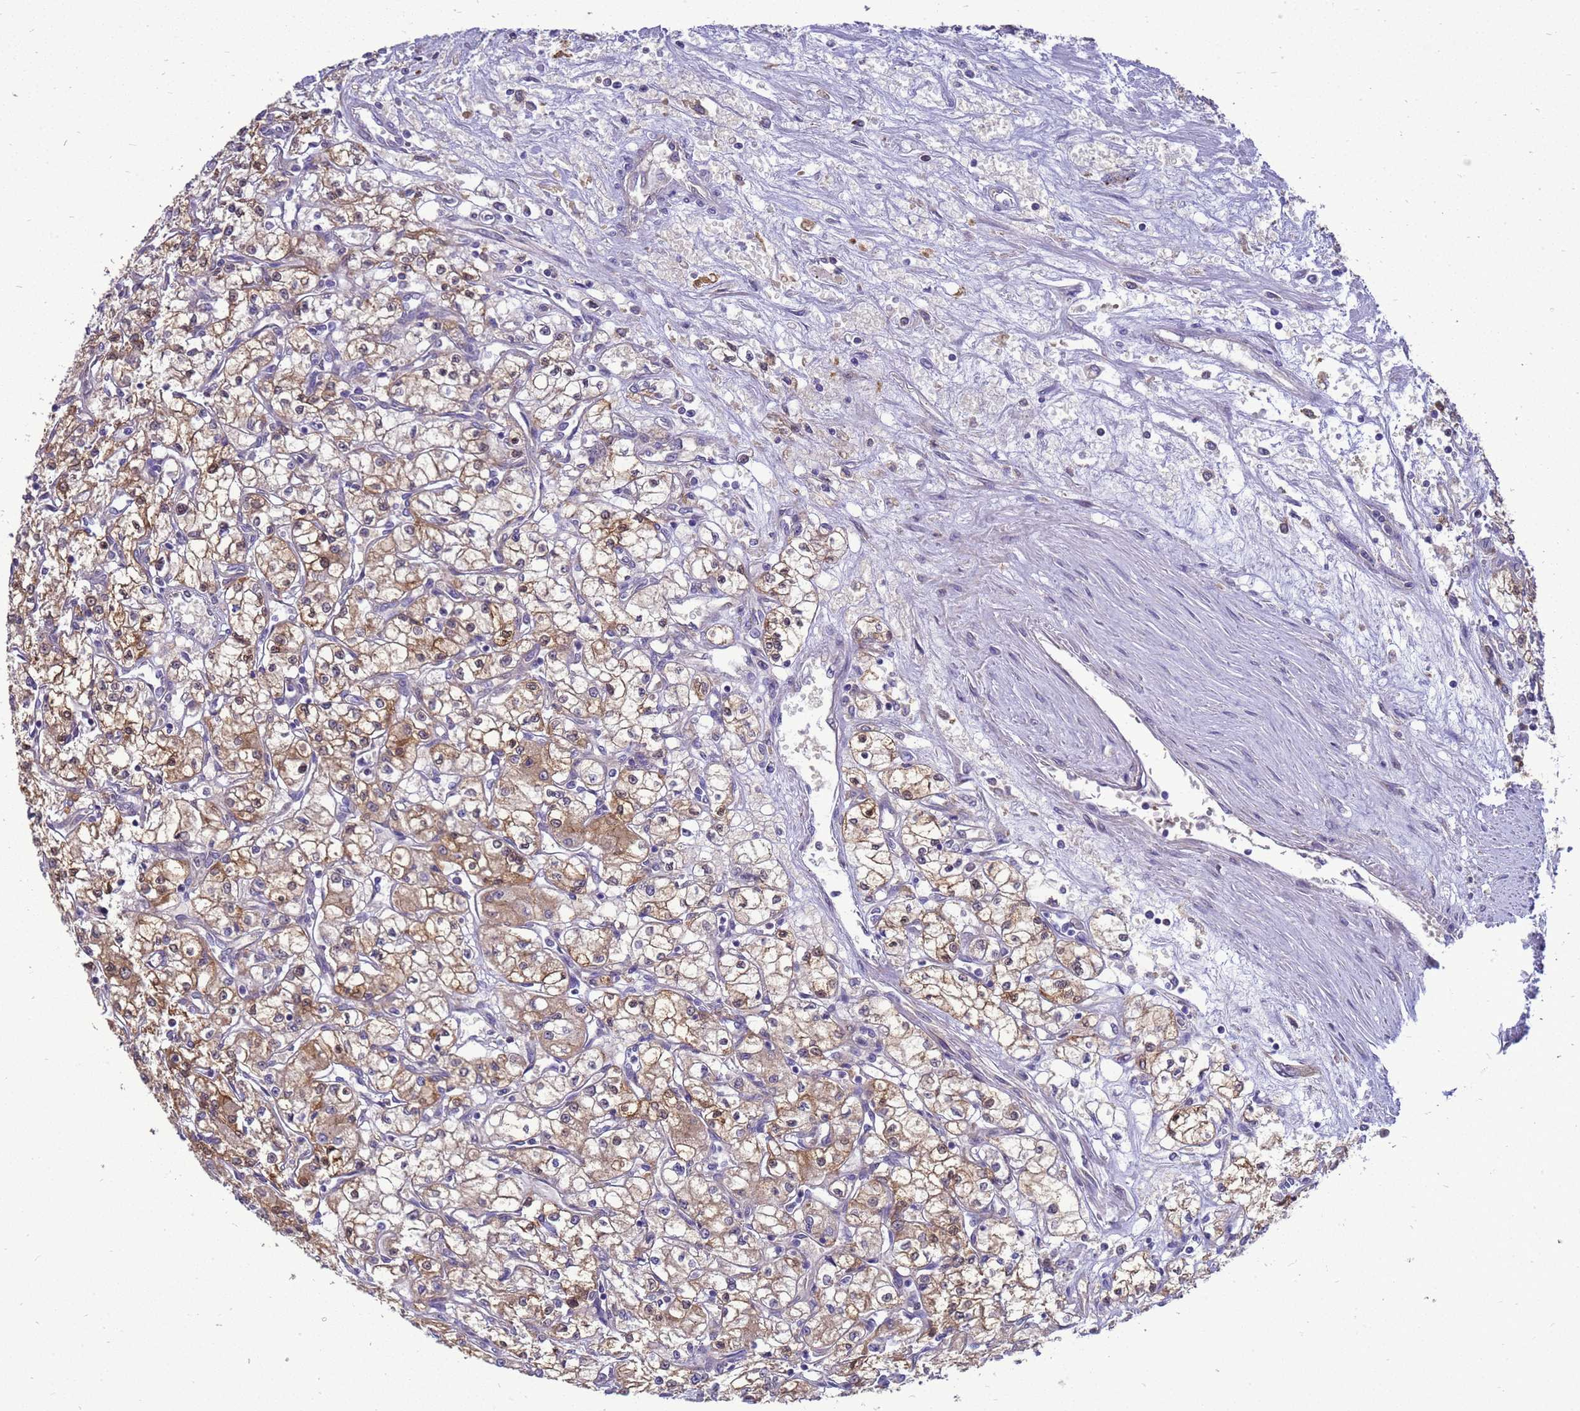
{"staining": {"intensity": "strong", "quantity": "25%-75%", "location": "cytoplasmic/membranous,nuclear"}, "tissue": "renal cancer", "cell_type": "Tumor cells", "image_type": "cancer", "snomed": [{"axis": "morphology", "description": "Adenocarcinoma, NOS"}, {"axis": "topography", "description": "Kidney"}], "caption": "Immunohistochemistry (IHC) photomicrograph of human adenocarcinoma (renal) stained for a protein (brown), which exhibits high levels of strong cytoplasmic/membranous and nuclear expression in about 25%-75% of tumor cells.", "gene": "EIF4EBP3", "patient": {"sex": "male", "age": 59}}